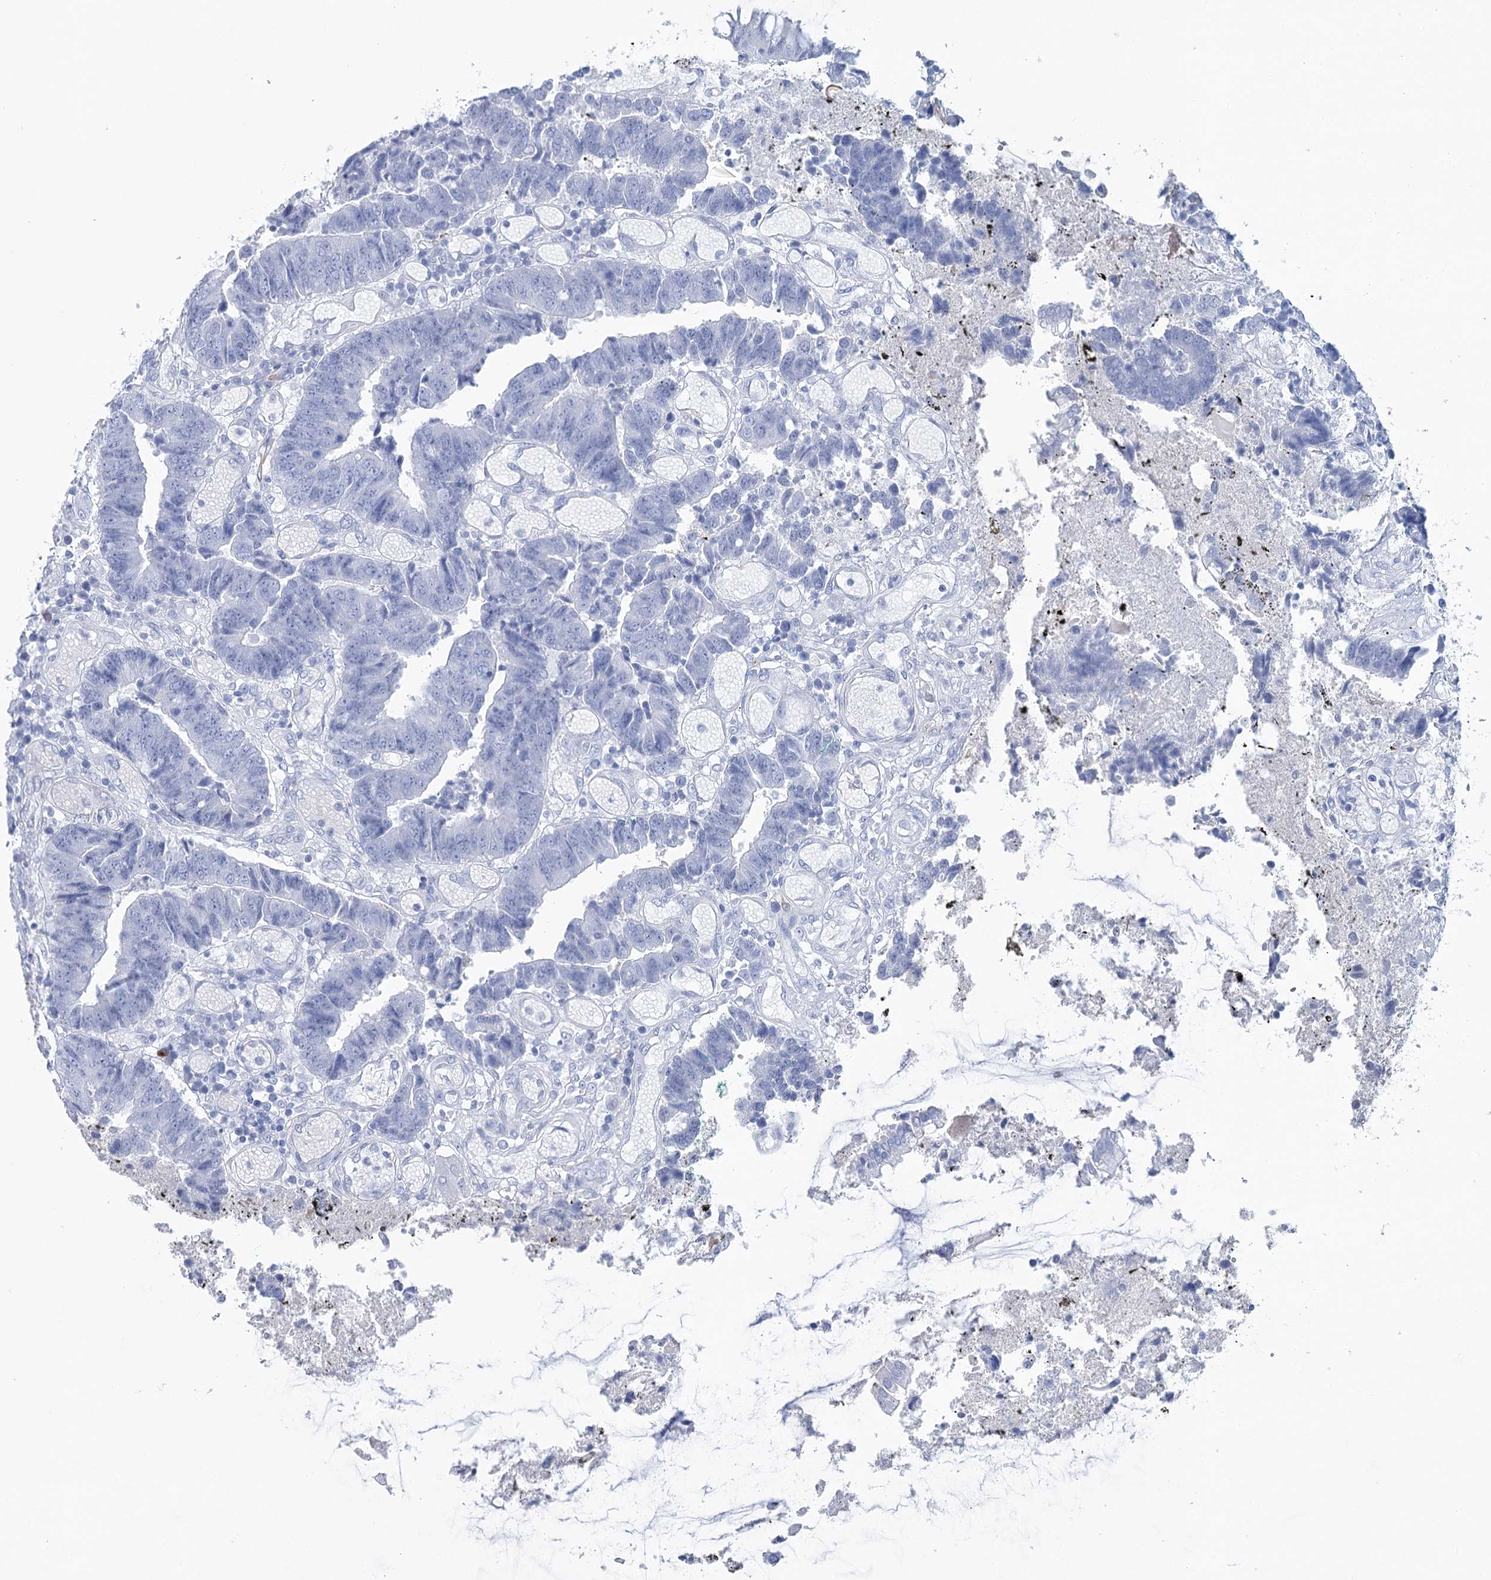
{"staining": {"intensity": "negative", "quantity": "none", "location": "none"}, "tissue": "colorectal cancer", "cell_type": "Tumor cells", "image_type": "cancer", "snomed": [{"axis": "morphology", "description": "Adenocarcinoma, NOS"}, {"axis": "topography", "description": "Rectum"}], "caption": "A high-resolution image shows immunohistochemistry (IHC) staining of colorectal cancer, which displays no significant staining in tumor cells. Nuclei are stained in blue.", "gene": "CSN3", "patient": {"sex": "male", "age": 84}}